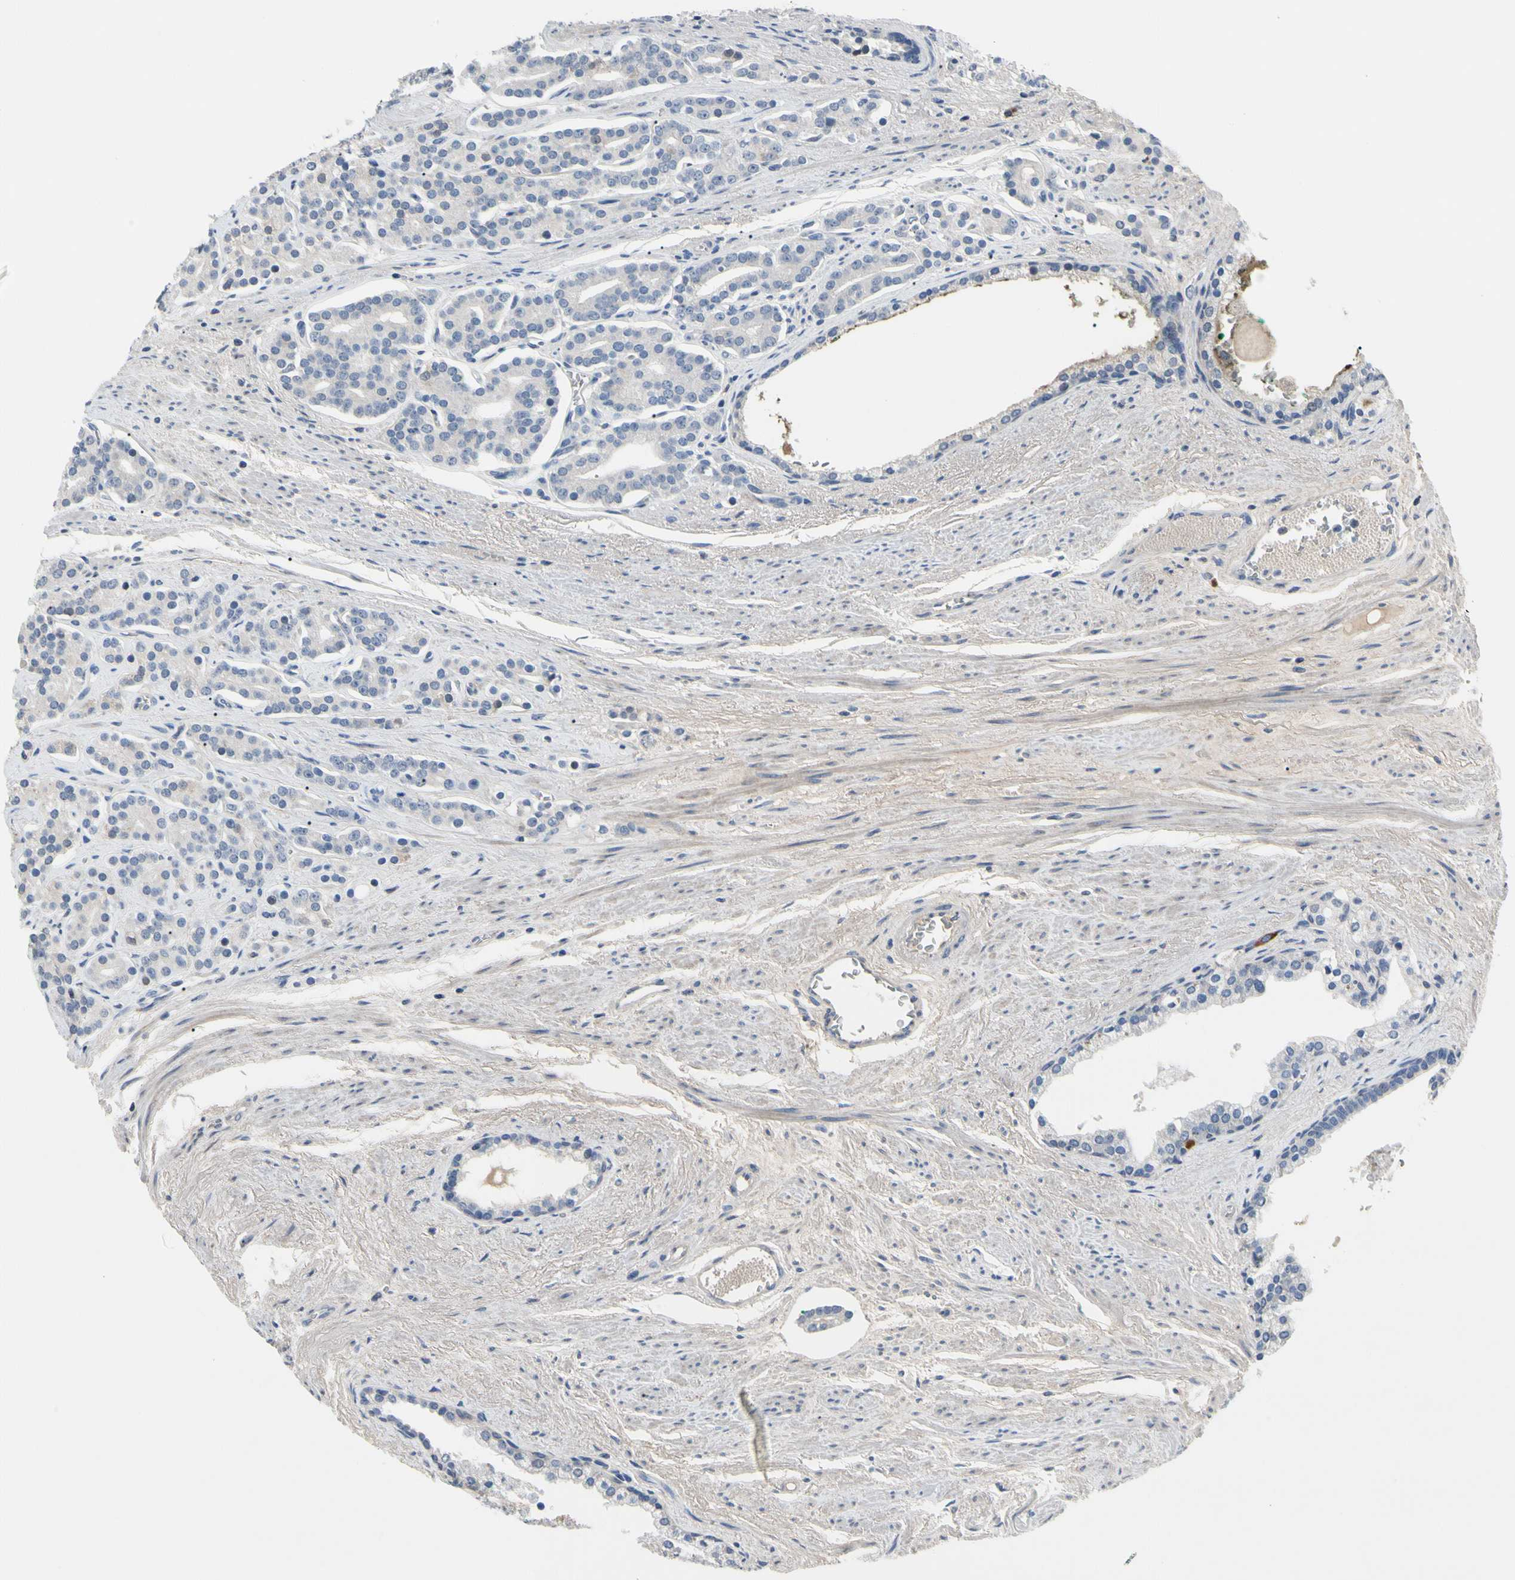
{"staining": {"intensity": "negative", "quantity": "none", "location": "none"}, "tissue": "prostate cancer", "cell_type": "Tumor cells", "image_type": "cancer", "snomed": [{"axis": "morphology", "description": "Adenocarcinoma, Low grade"}, {"axis": "topography", "description": "Prostate"}], "caption": "An immunohistochemistry image of prostate adenocarcinoma (low-grade) is shown. There is no staining in tumor cells of prostate adenocarcinoma (low-grade).", "gene": "ECRG4", "patient": {"sex": "male", "age": 63}}